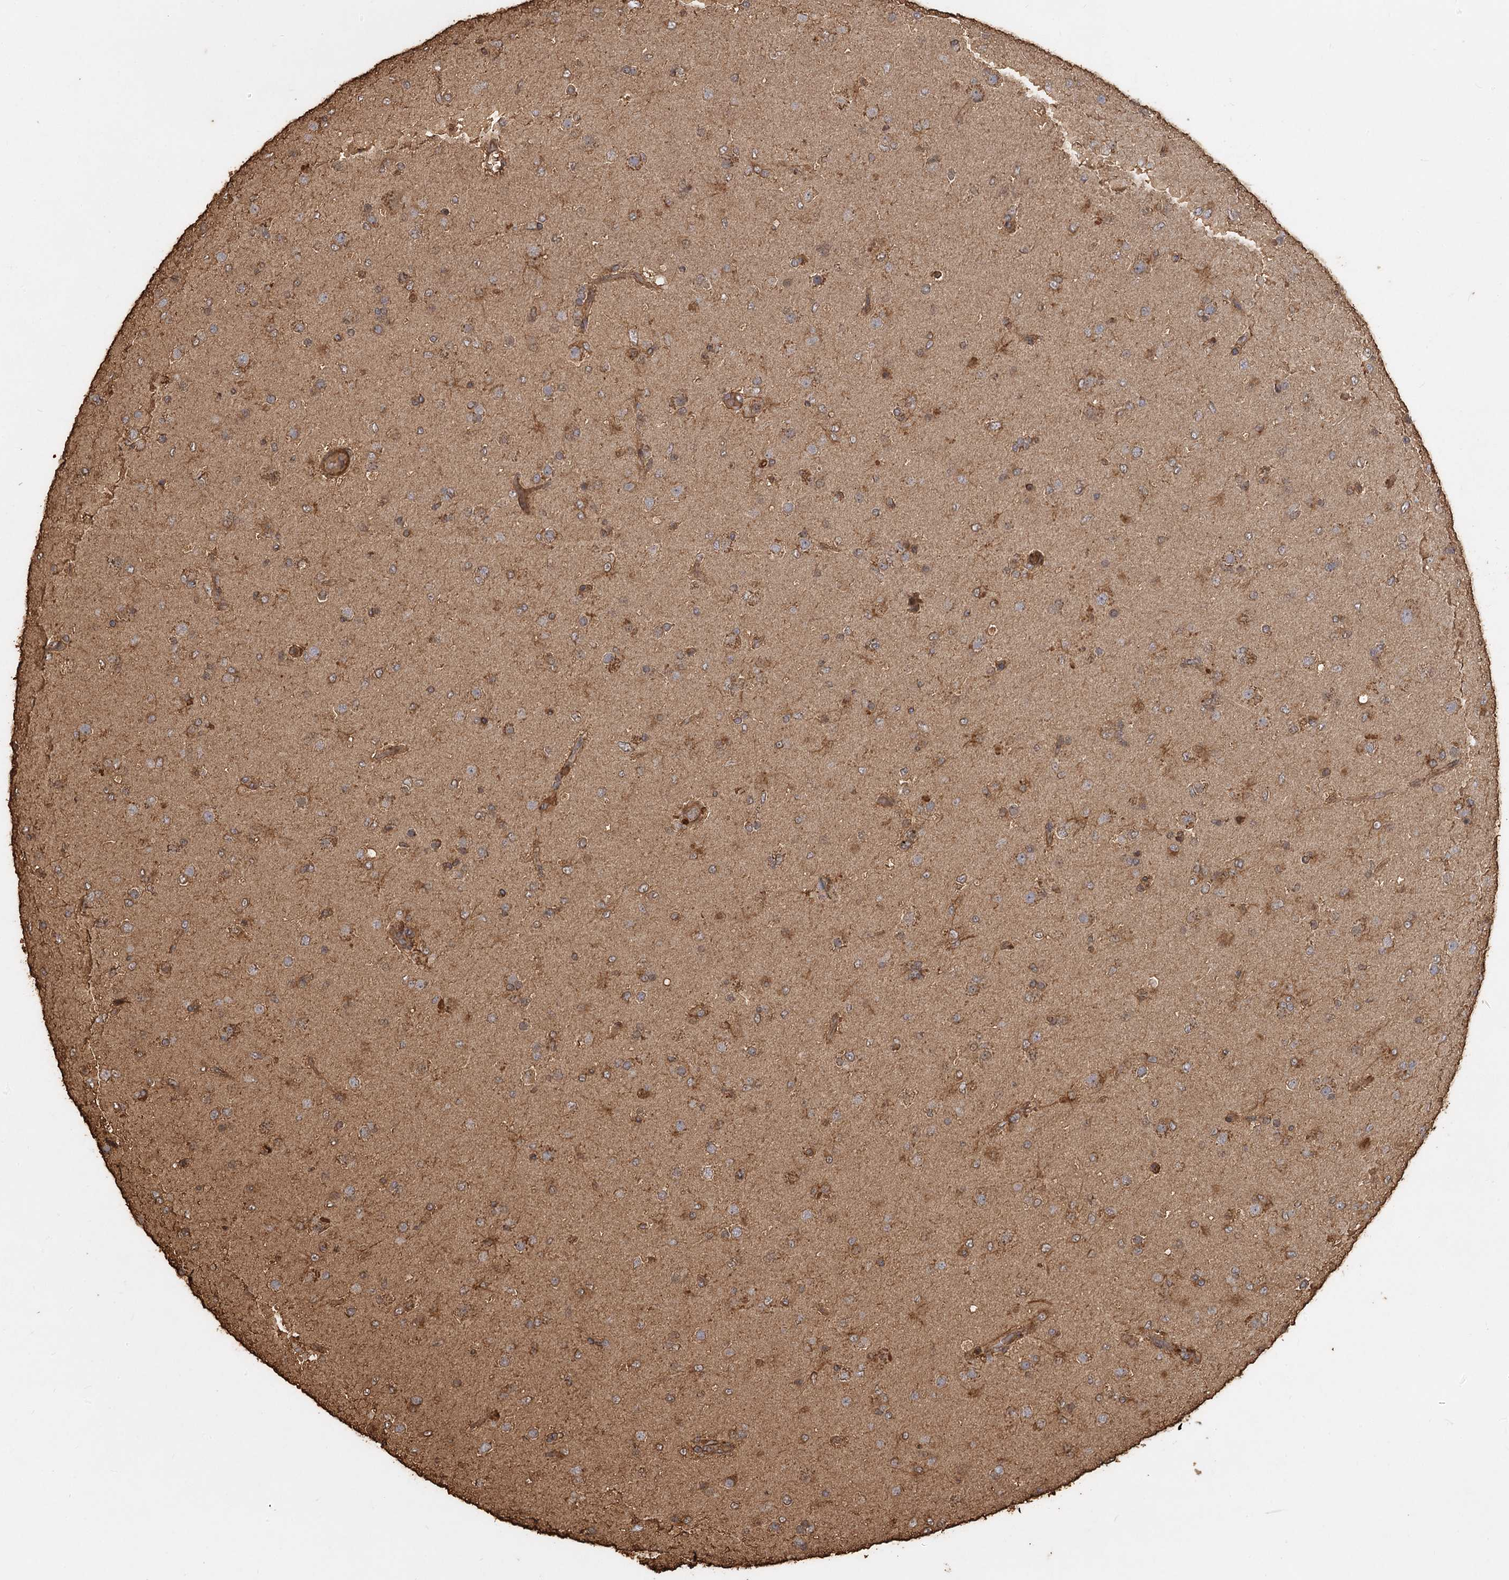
{"staining": {"intensity": "moderate", "quantity": "<25%", "location": "cytoplasmic/membranous"}, "tissue": "glioma", "cell_type": "Tumor cells", "image_type": "cancer", "snomed": [{"axis": "morphology", "description": "Glioma, malignant, Low grade"}, {"axis": "topography", "description": "Brain"}], "caption": "Immunohistochemical staining of human glioma reveals low levels of moderate cytoplasmic/membranous positivity in about <25% of tumor cells.", "gene": "PIK3C2A", "patient": {"sex": "male", "age": 65}}